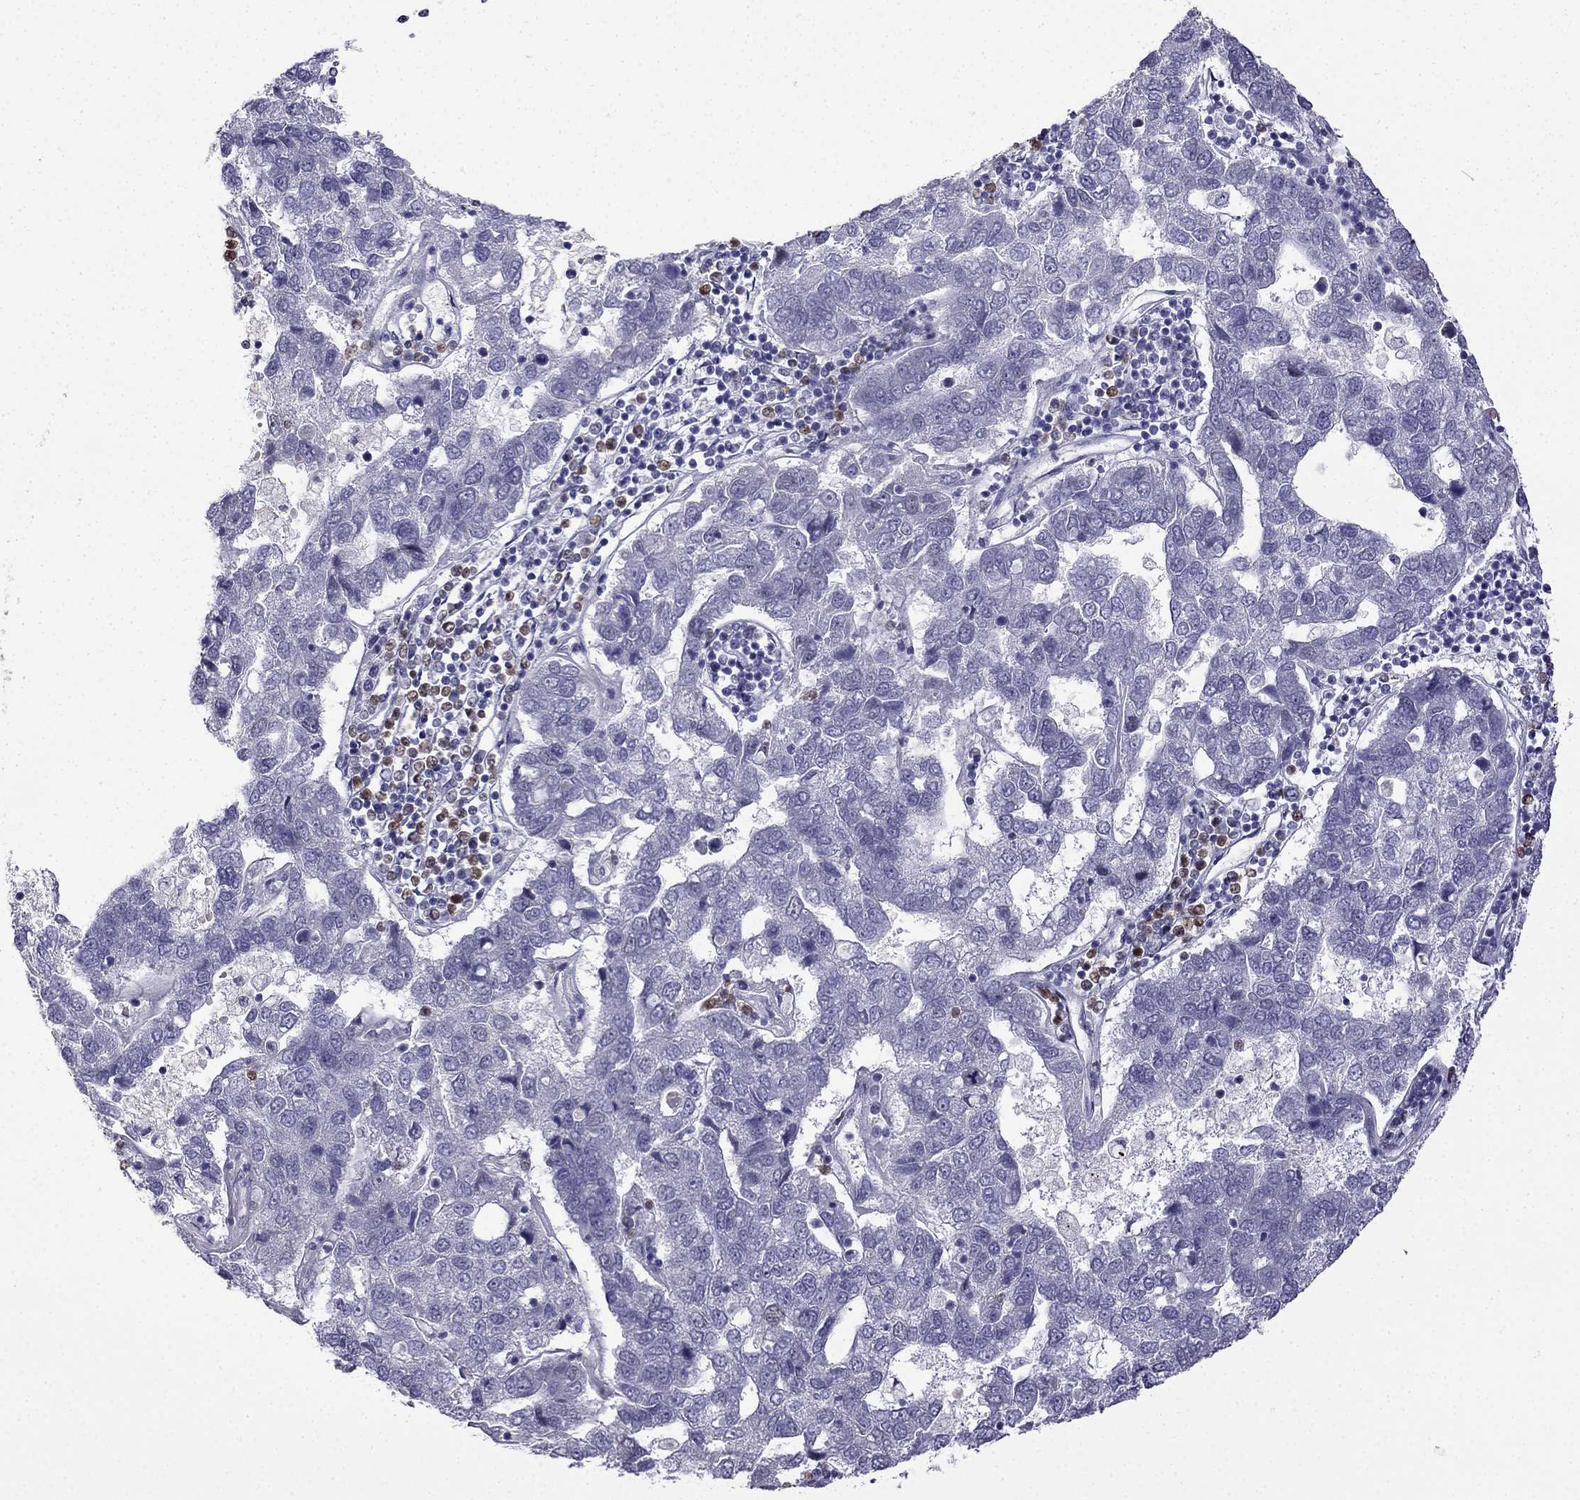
{"staining": {"intensity": "negative", "quantity": "none", "location": "none"}, "tissue": "pancreatic cancer", "cell_type": "Tumor cells", "image_type": "cancer", "snomed": [{"axis": "morphology", "description": "Adenocarcinoma, NOS"}, {"axis": "topography", "description": "Pancreas"}], "caption": "High magnification brightfield microscopy of pancreatic cancer (adenocarcinoma) stained with DAB (brown) and counterstained with hematoxylin (blue): tumor cells show no significant positivity.", "gene": "UHRF1", "patient": {"sex": "female", "age": 61}}